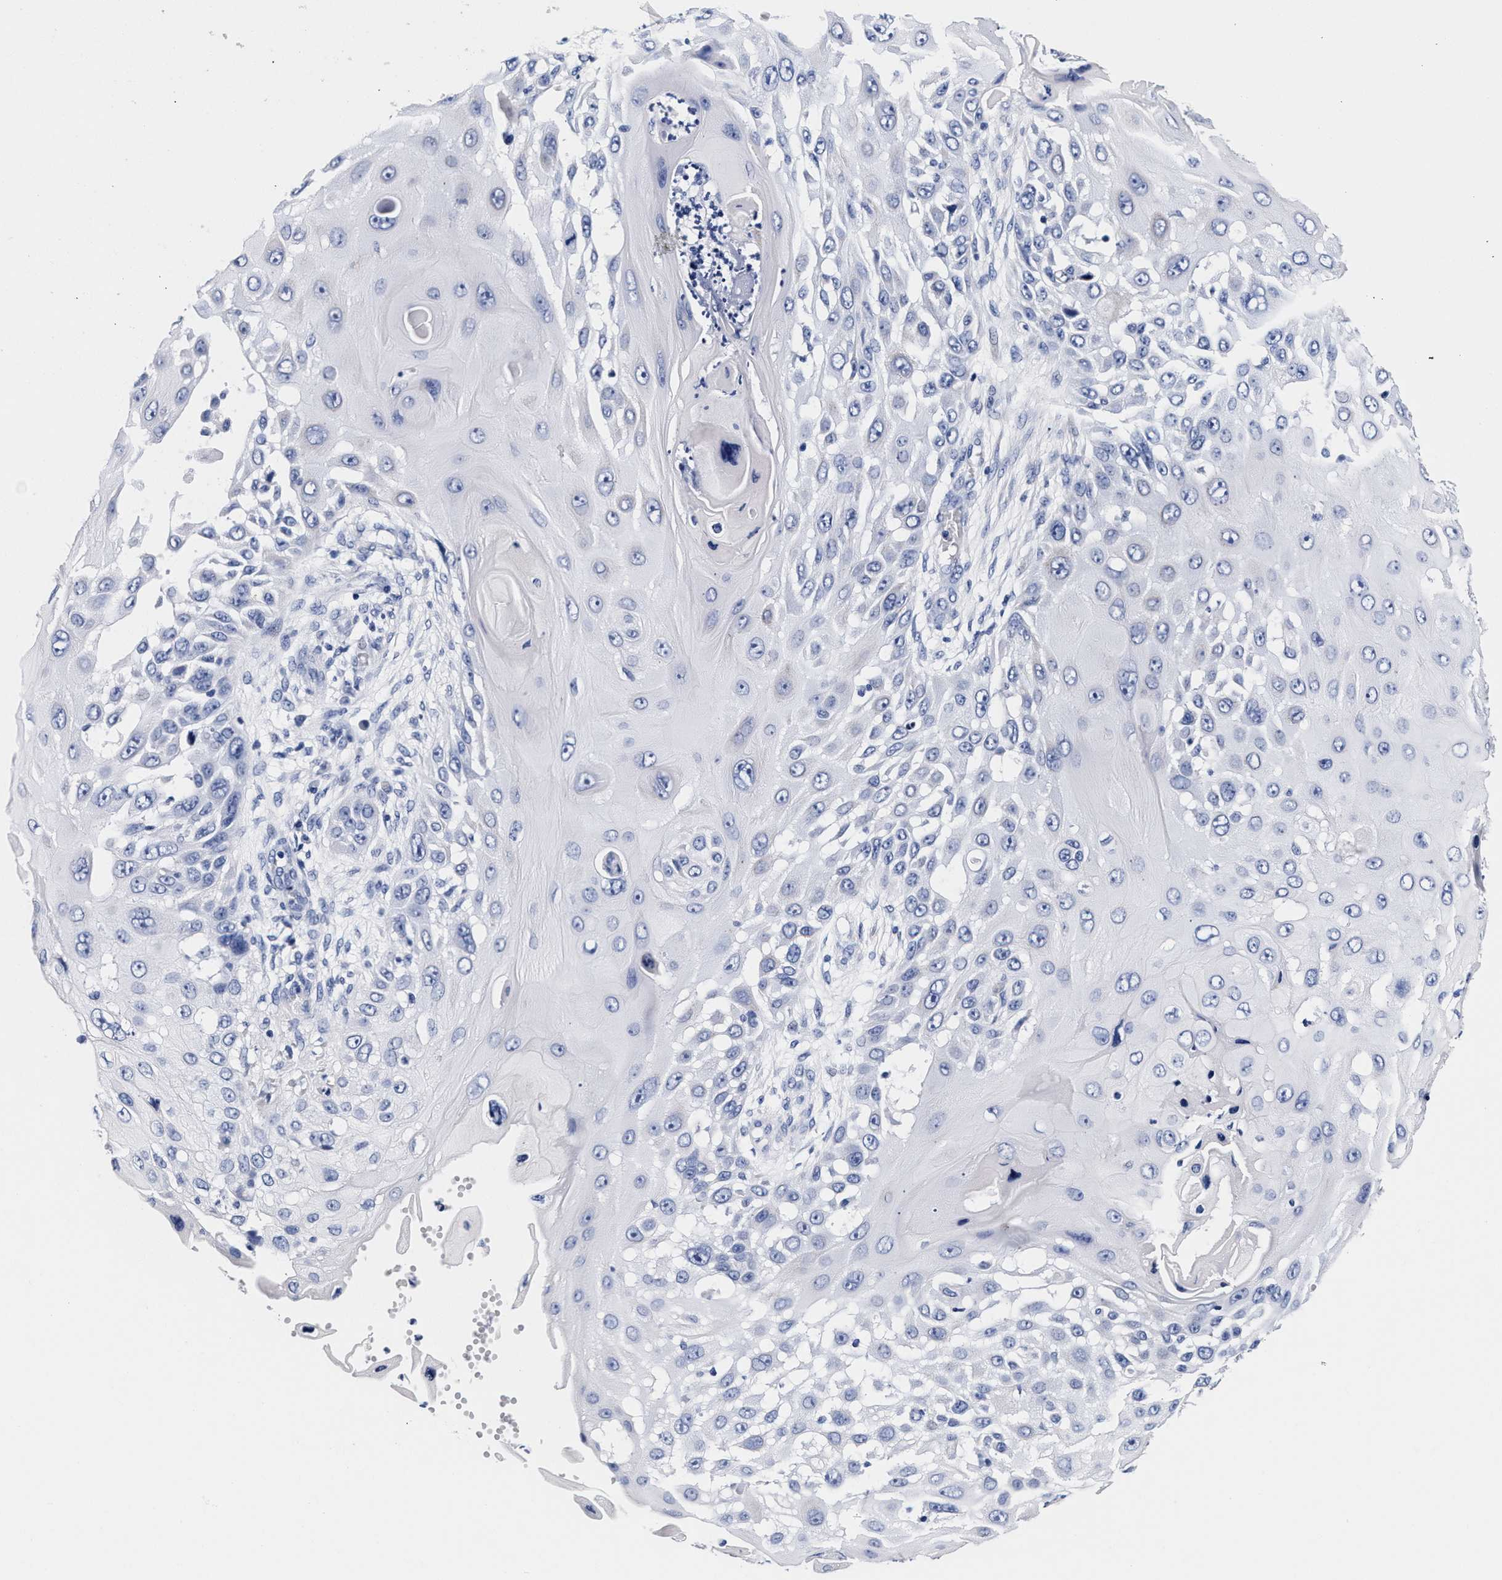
{"staining": {"intensity": "negative", "quantity": "none", "location": "none"}, "tissue": "skin cancer", "cell_type": "Tumor cells", "image_type": "cancer", "snomed": [{"axis": "morphology", "description": "Squamous cell carcinoma, NOS"}, {"axis": "topography", "description": "Skin"}], "caption": "DAB (3,3'-diaminobenzidine) immunohistochemical staining of human squamous cell carcinoma (skin) reveals no significant staining in tumor cells.", "gene": "RAB3B", "patient": {"sex": "female", "age": 44}}